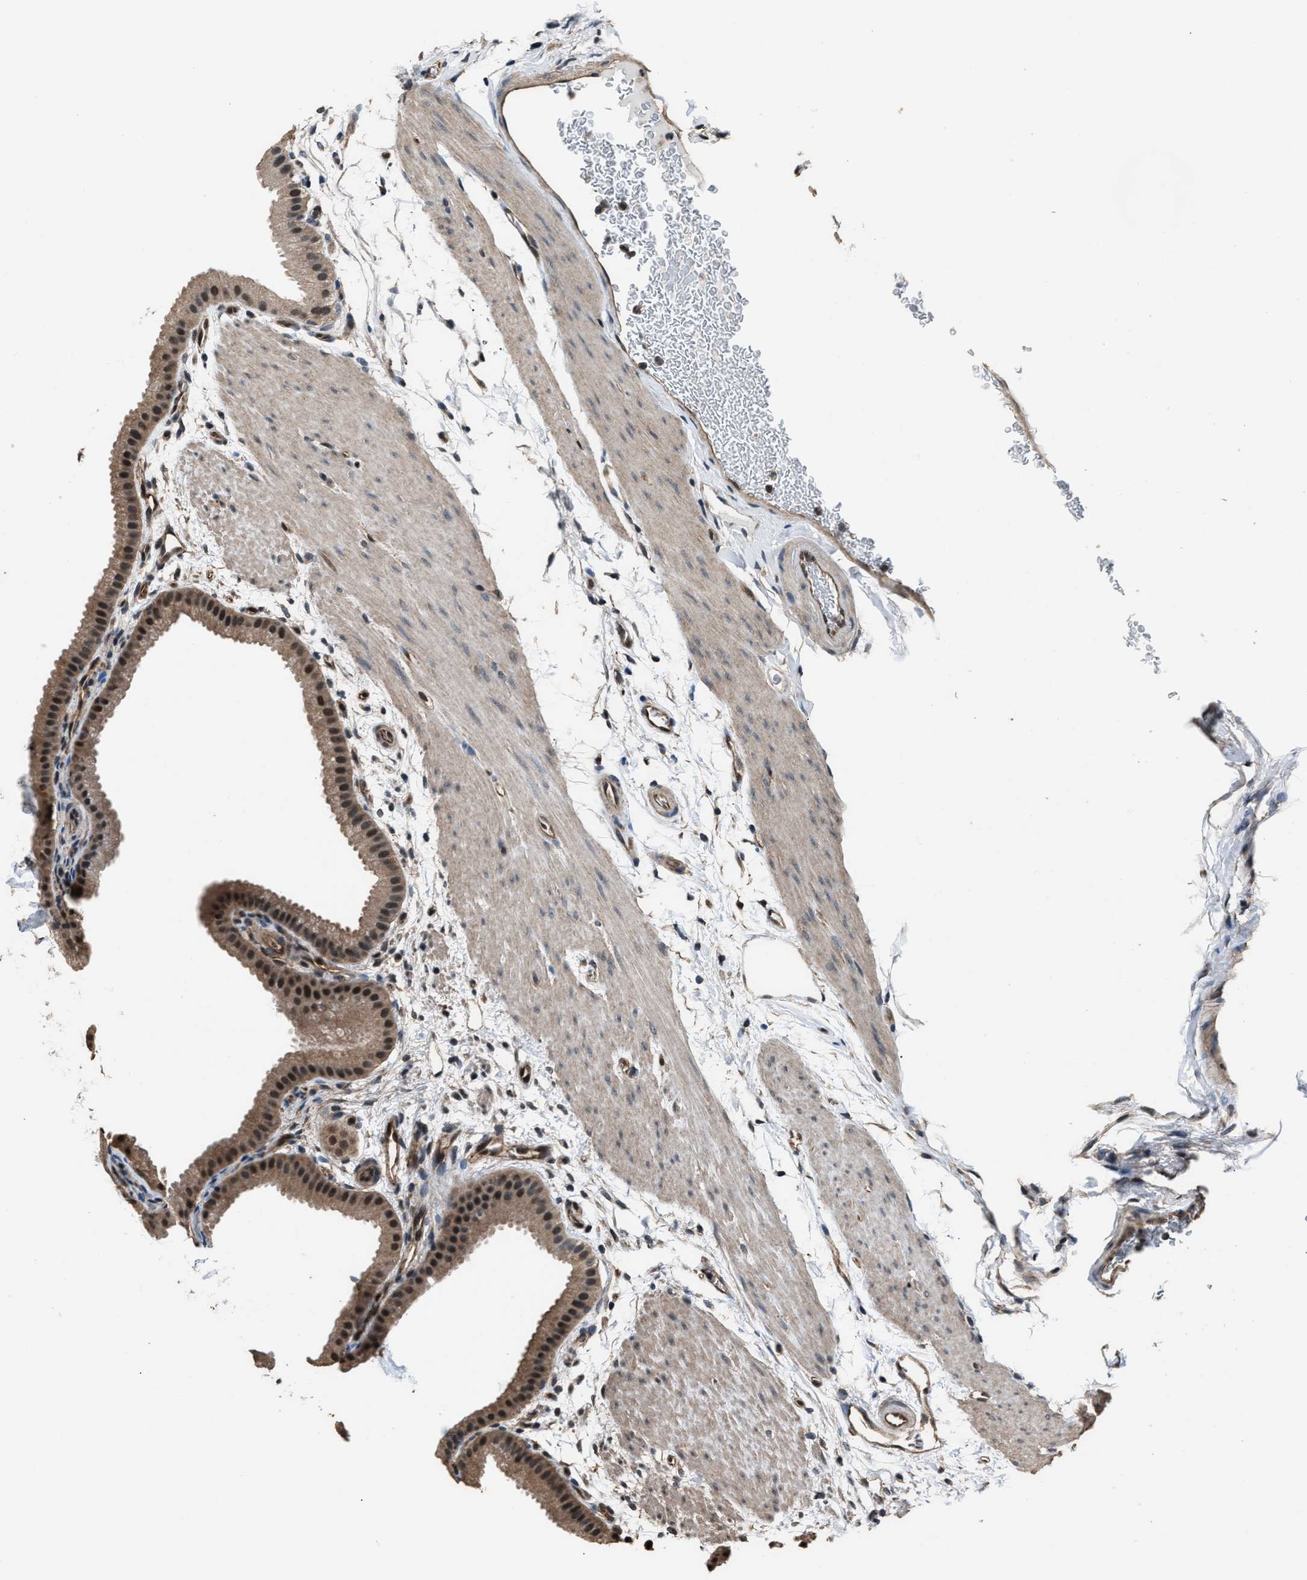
{"staining": {"intensity": "moderate", "quantity": ">75%", "location": "cytoplasmic/membranous,nuclear"}, "tissue": "gallbladder", "cell_type": "Glandular cells", "image_type": "normal", "snomed": [{"axis": "morphology", "description": "Normal tissue, NOS"}, {"axis": "topography", "description": "Gallbladder"}], "caption": "Immunohistochemical staining of unremarkable gallbladder displays >75% levels of moderate cytoplasmic/membranous,nuclear protein expression in about >75% of glandular cells.", "gene": "DFFA", "patient": {"sex": "female", "age": 64}}